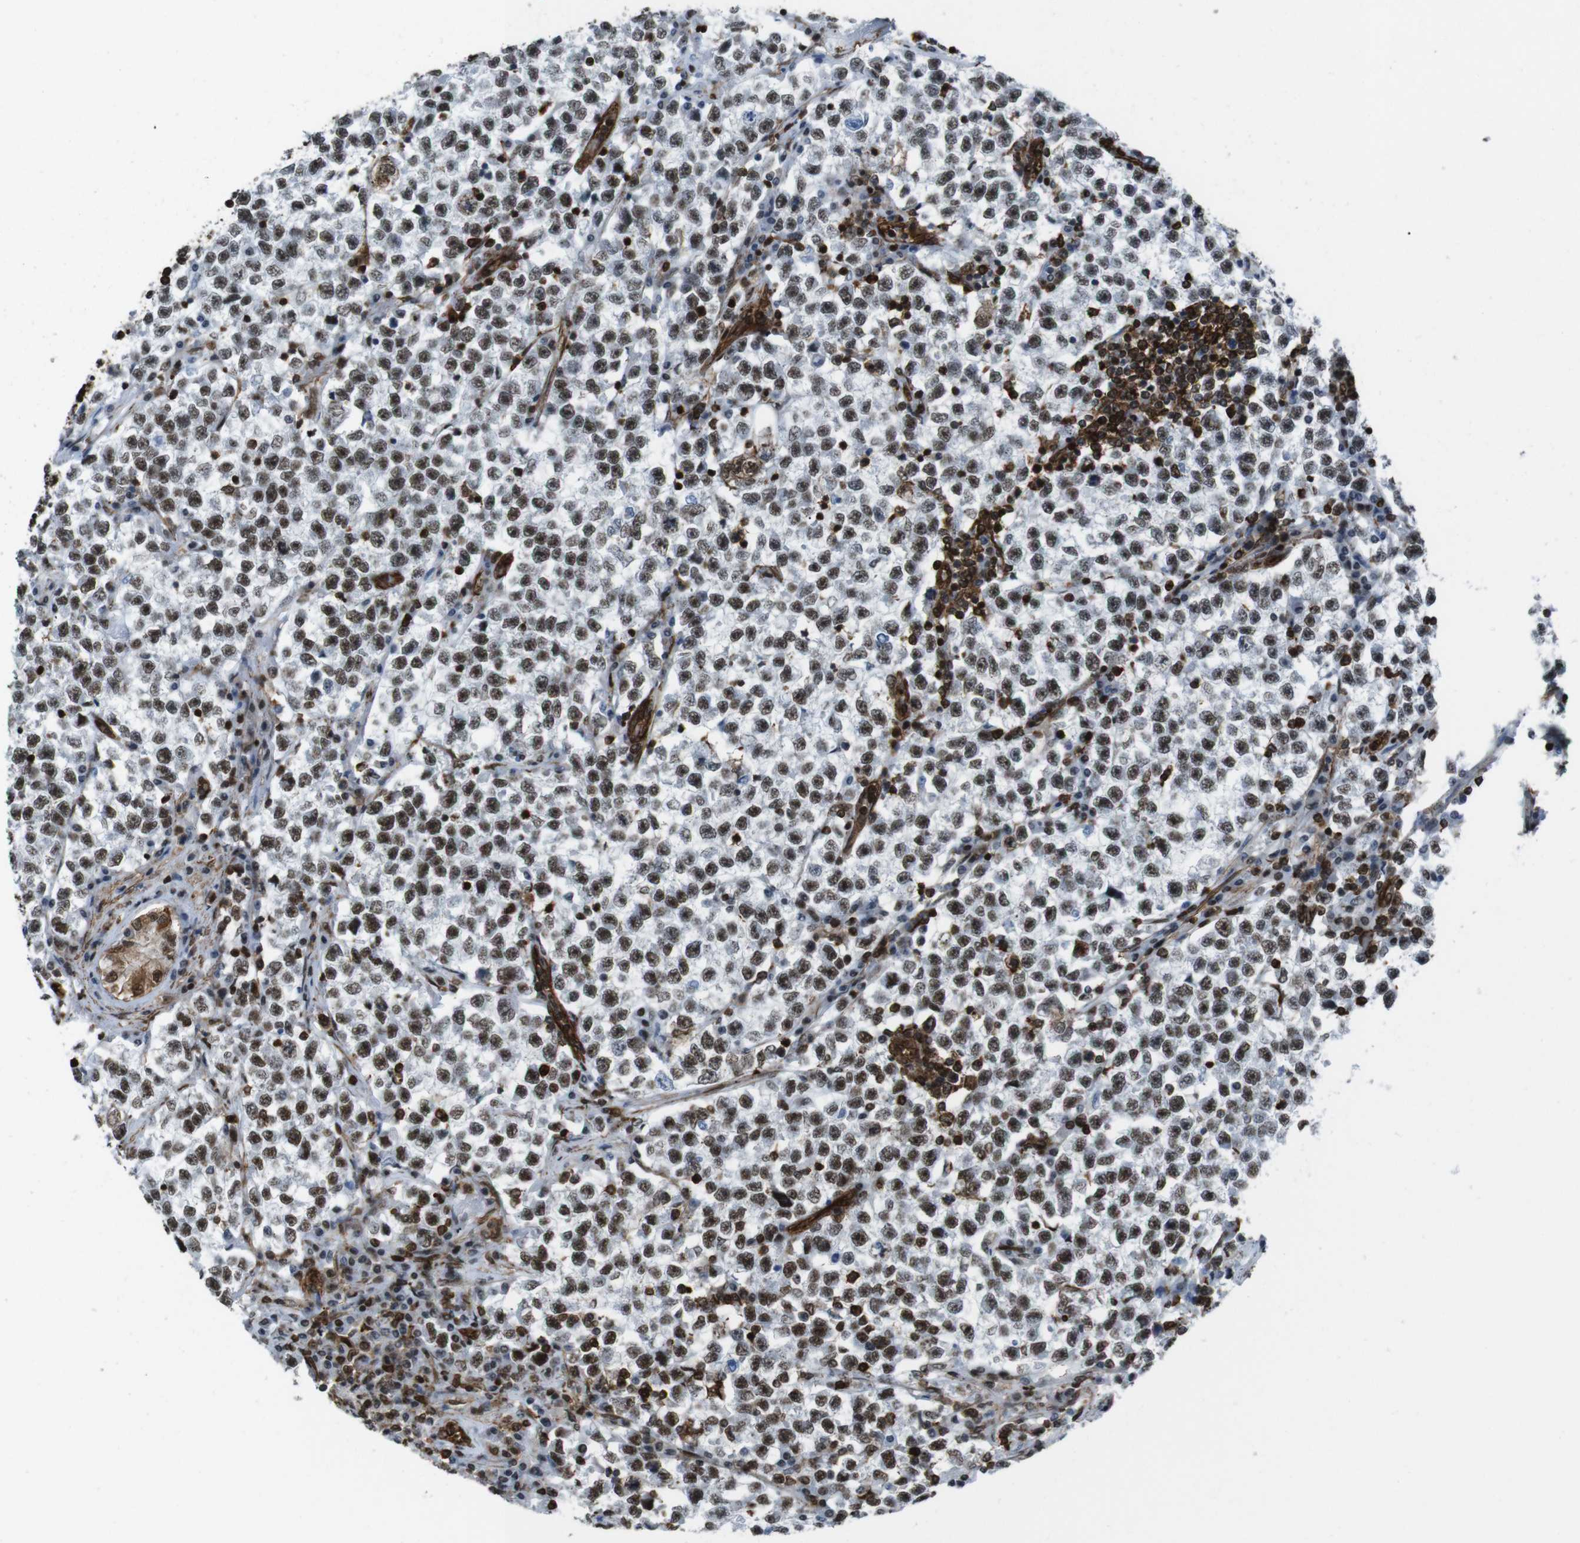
{"staining": {"intensity": "moderate", "quantity": ">75%", "location": "nuclear"}, "tissue": "testis cancer", "cell_type": "Tumor cells", "image_type": "cancer", "snomed": [{"axis": "morphology", "description": "Seminoma, NOS"}, {"axis": "topography", "description": "Testis"}], "caption": "About >75% of tumor cells in testis cancer demonstrate moderate nuclear protein expression as visualized by brown immunohistochemical staining.", "gene": "HNRNPU", "patient": {"sex": "male", "age": 22}}